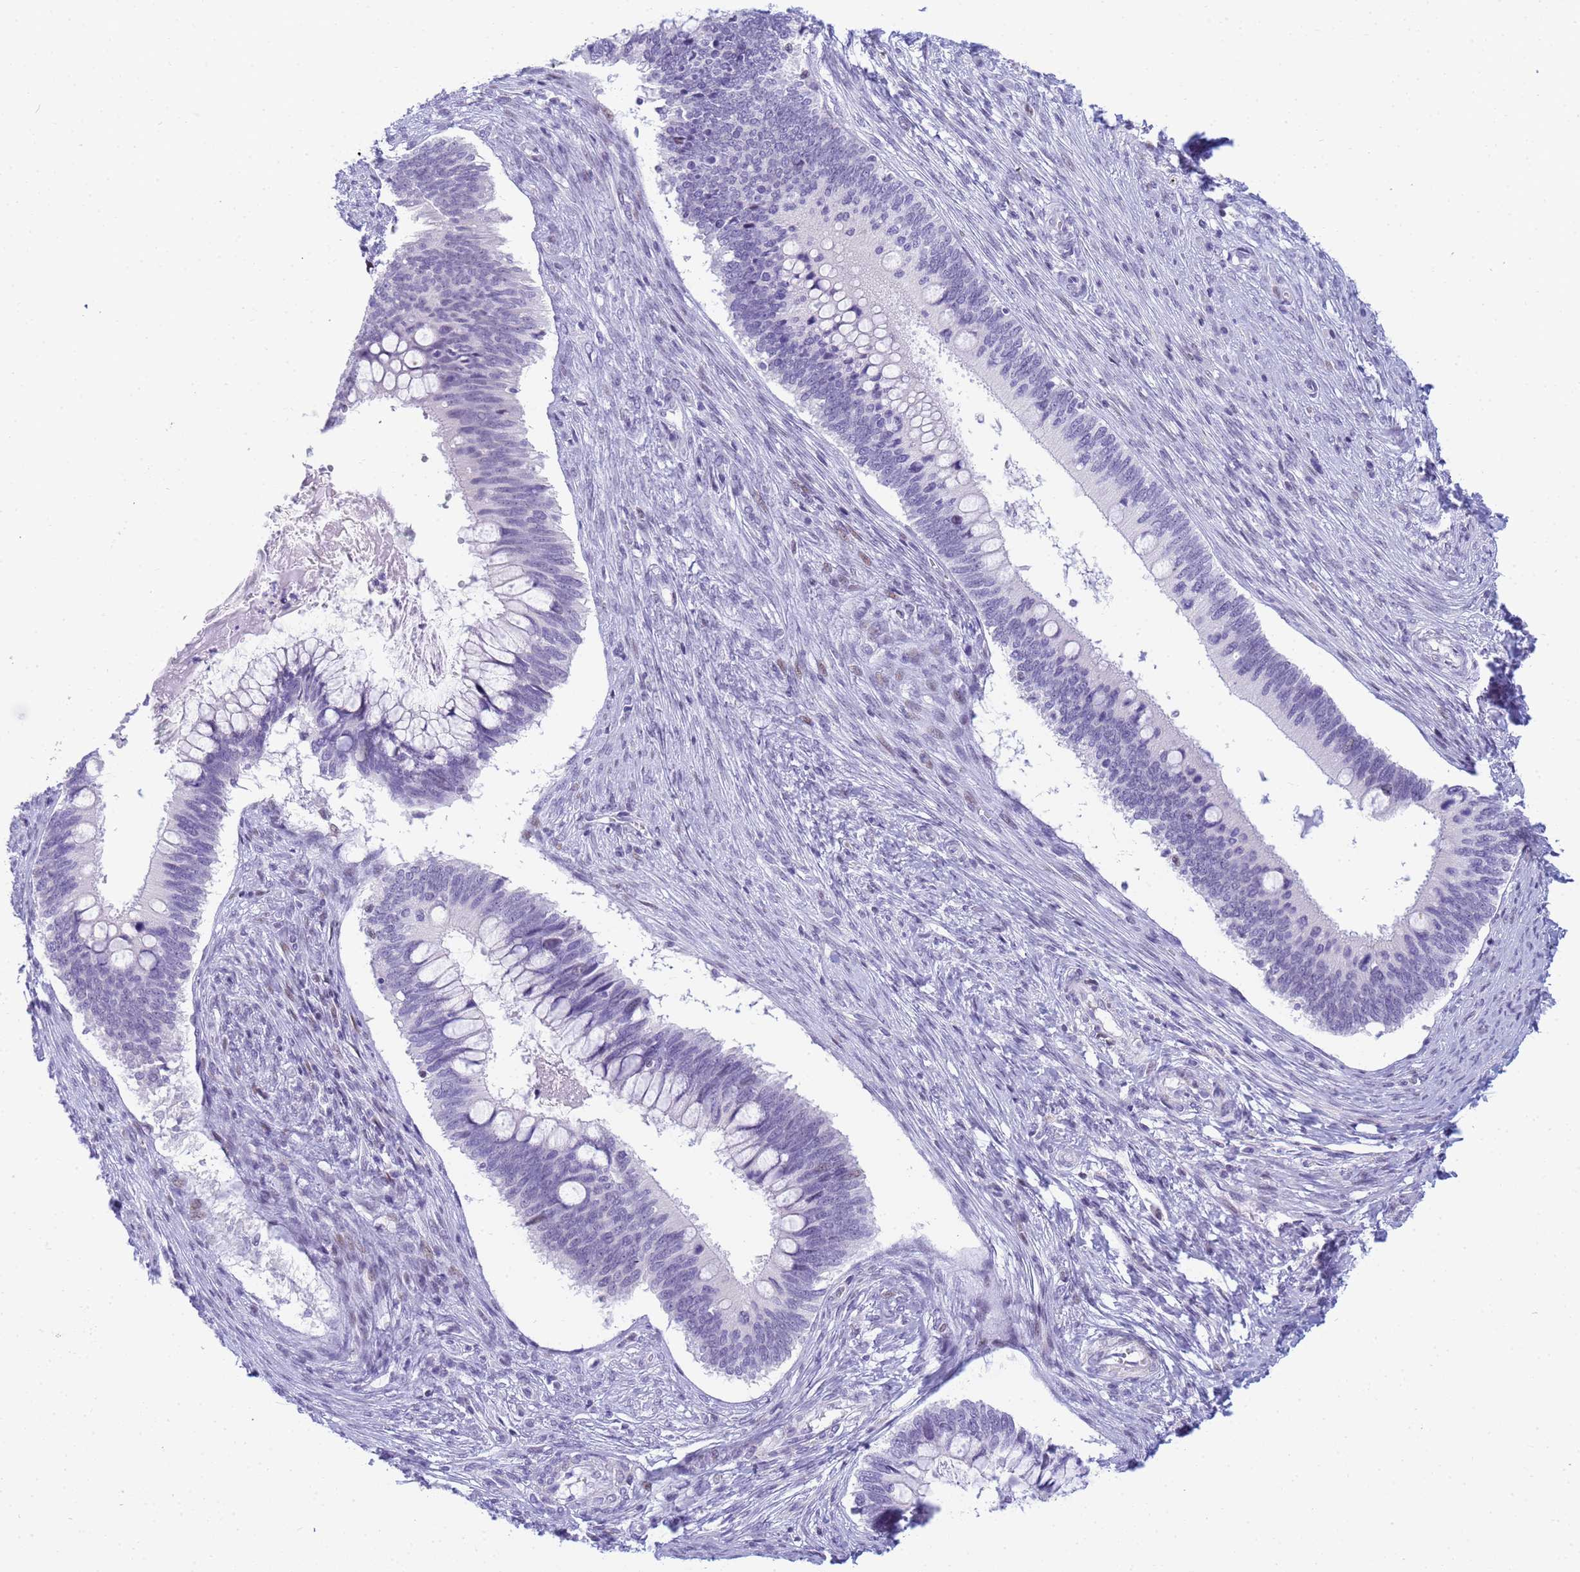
{"staining": {"intensity": "negative", "quantity": "none", "location": "none"}, "tissue": "cervical cancer", "cell_type": "Tumor cells", "image_type": "cancer", "snomed": [{"axis": "morphology", "description": "Adenocarcinoma, NOS"}, {"axis": "topography", "description": "Cervix"}], "caption": "This is an immunohistochemistry histopathology image of cervical adenocarcinoma. There is no staining in tumor cells.", "gene": "SNX20", "patient": {"sex": "female", "age": 42}}